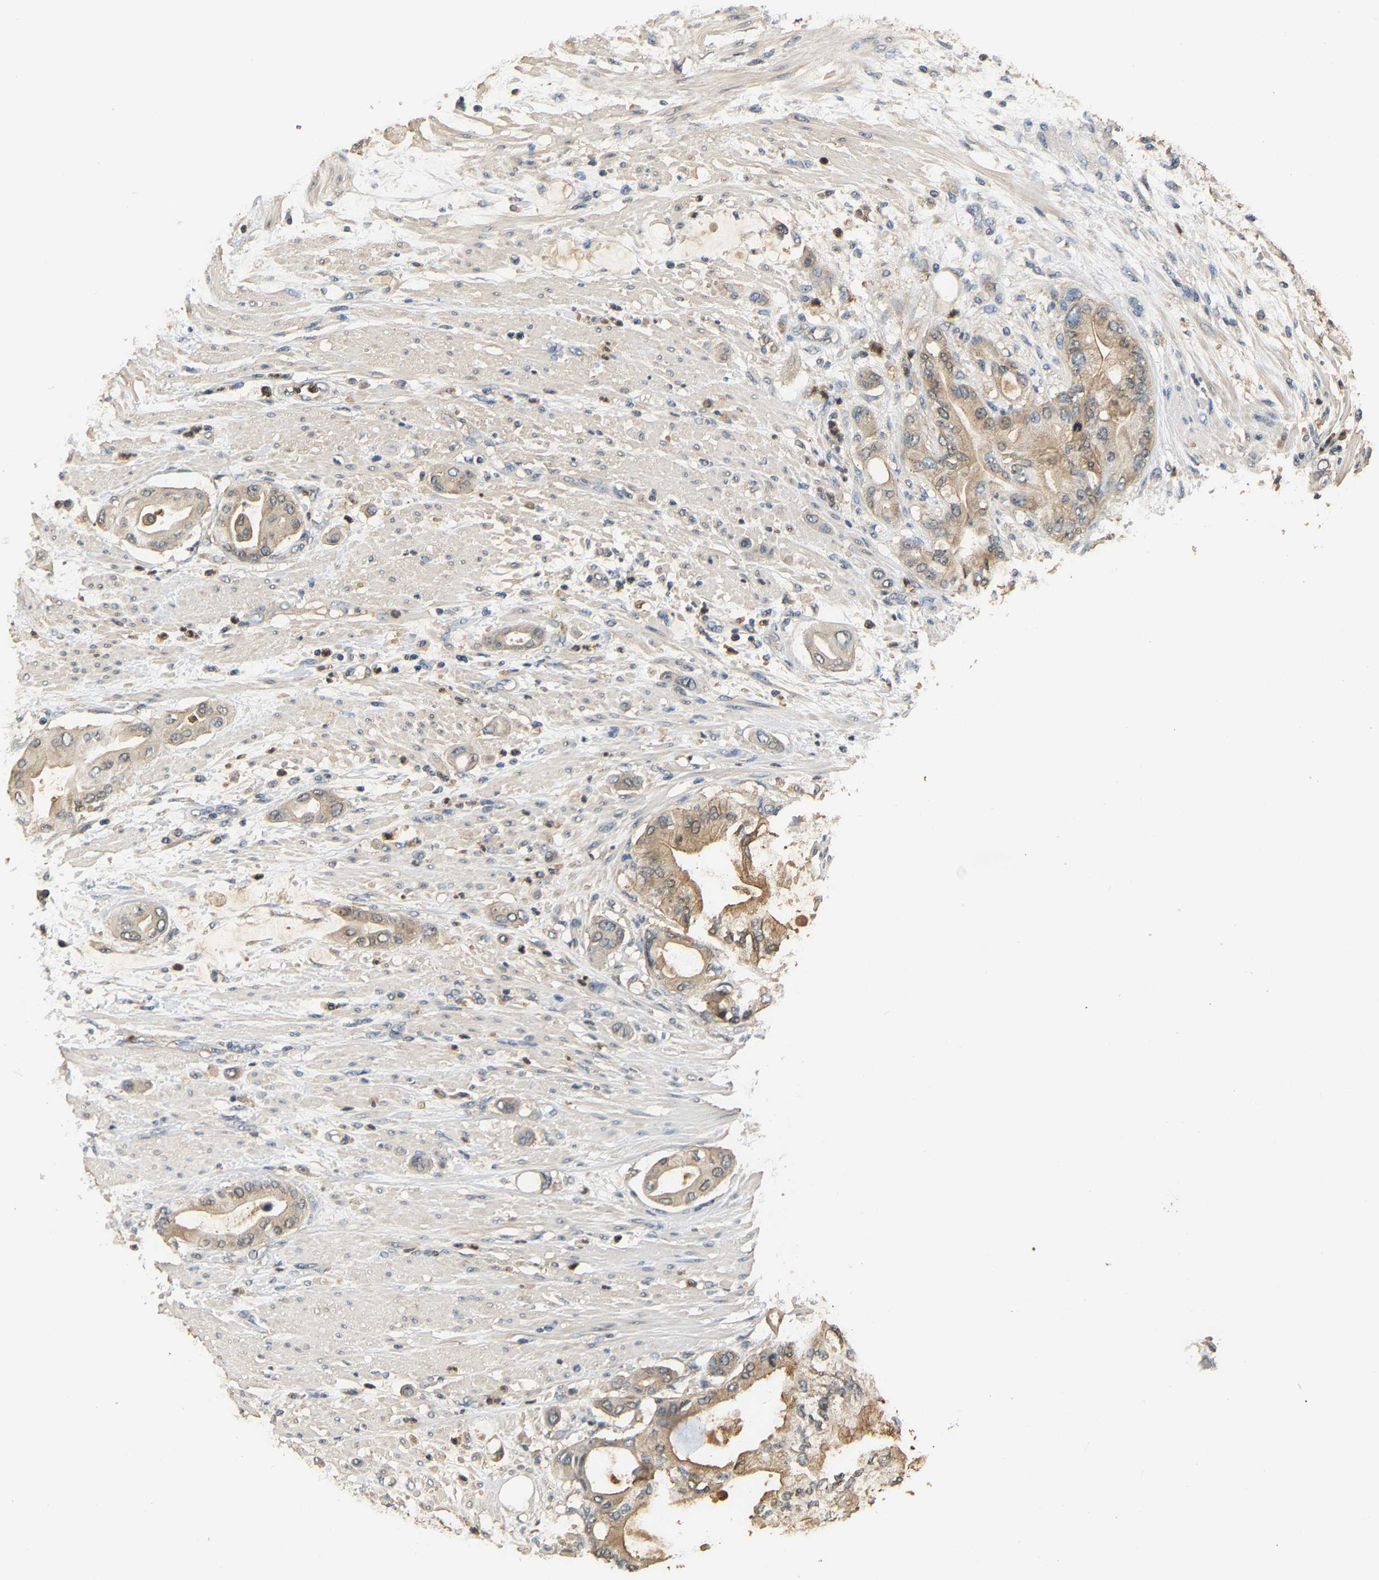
{"staining": {"intensity": "weak", "quantity": ">75%", "location": "cytoplasmic/membranous"}, "tissue": "pancreatic cancer", "cell_type": "Tumor cells", "image_type": "cancer", "snomed": [{"axis": "morphology", "description": "Normal tissue, NOS"}, {"axis": "morphology", "description": "Adenocarcinoma, NOS"}, {"axis": "topography", "description": "Pancreas"}, {"axis": "topography", "description": "Duodenum"}], "caption": "Tumor cells reveal low levels of weak cytoplasmic/membranous expression in about >75% of cells in human adenocarcinoma (pancreatic).", "gene": "GPI", "patient": {"sex": "female", "age": 60}}